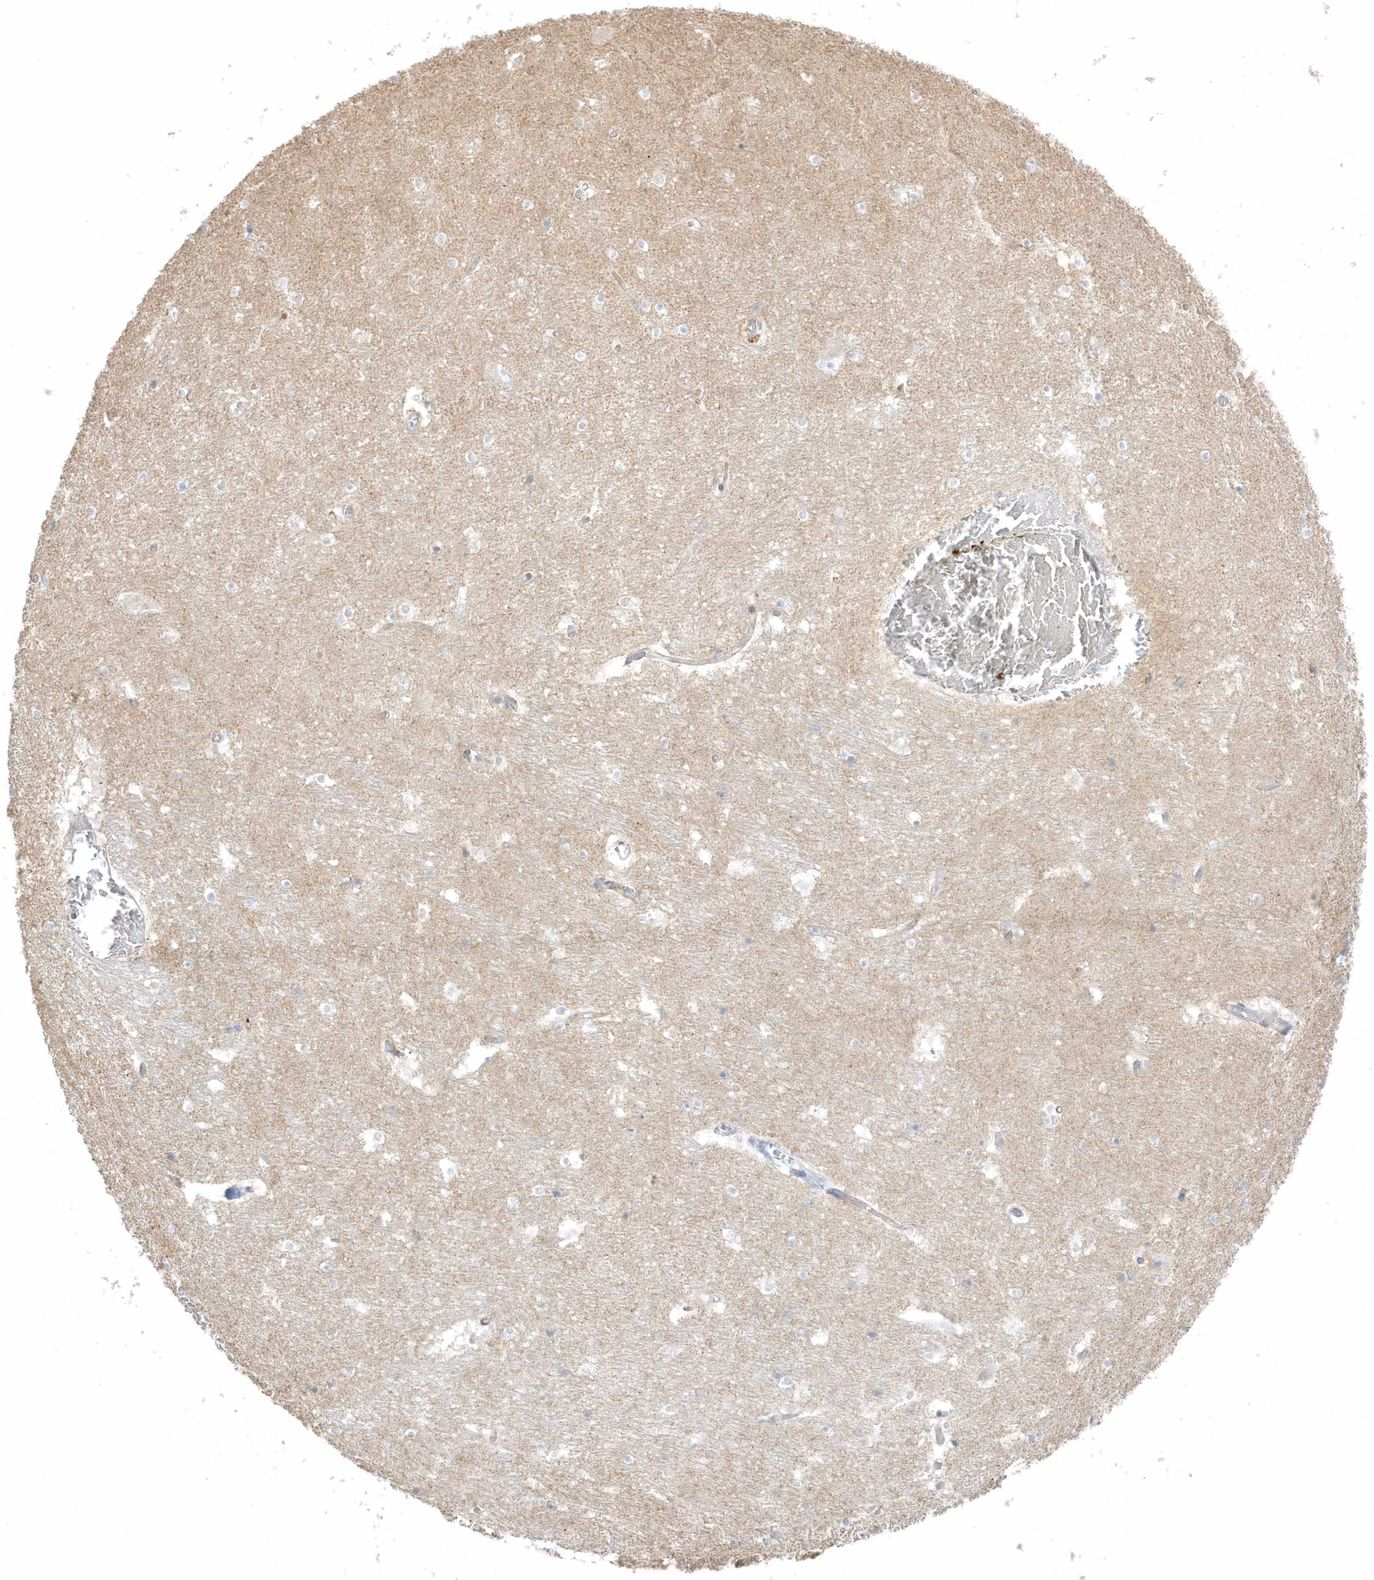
{"staining": {"intensity": "negative", "quantity": "none", "location": "none"}, "tissue": "hippocampus", "cell_type": "Glial cells", "image_type": "normal", "snomed": [{"axis": "morphology", "description": "Normal tissue, NOS"}, {"axis": "topography", "description": "Hippocampus"}], "caption": "Immunohistochemistry (IHC) micrograph of normal hippocampus stained for a protein (brown), which exhibits no expression in glial cells.", "gene": "ARHGEF9", "patient": {"sex": "female", "age": 52}}